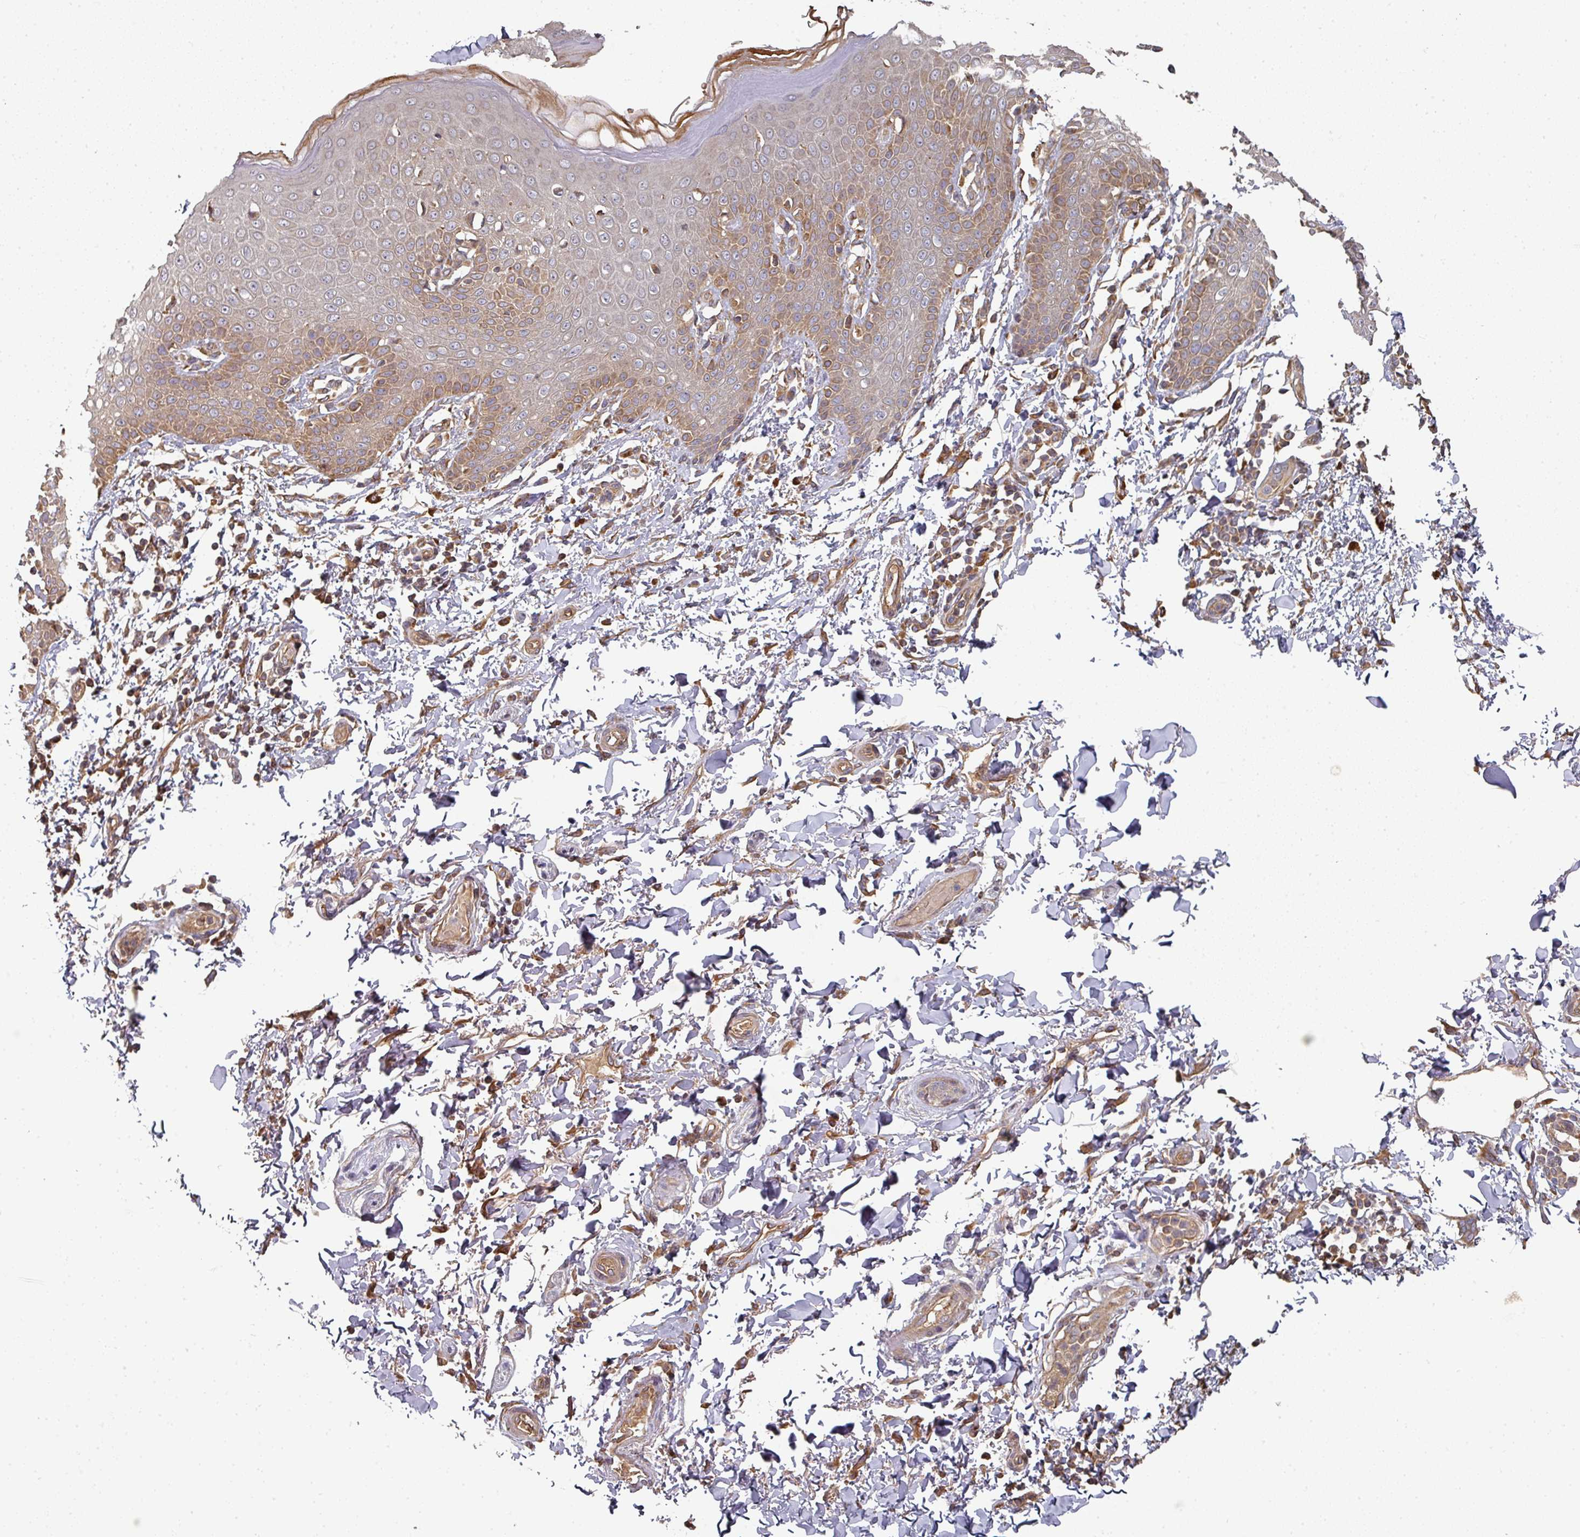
{"staining": {"intensity": "moderate", "quantity": "25%-75%", "location": "cytoplasmic/membranous"}, "tissue": "skin", "cell_type": "Epidermal cells", "image_type": "normal", "snomed": [{"axis": "morphology", "description": "Normal tissue, NOS"}, {"axis": "topography", "description": "Peripheral nerve tissue"}], "caption": "A brown stain labels moderate cytoplasmic/membranous positivity of a protein in epidermal cells of benign skin.", "gene": "EDEM2", "patient": {"sex": "male", "age": 51}}